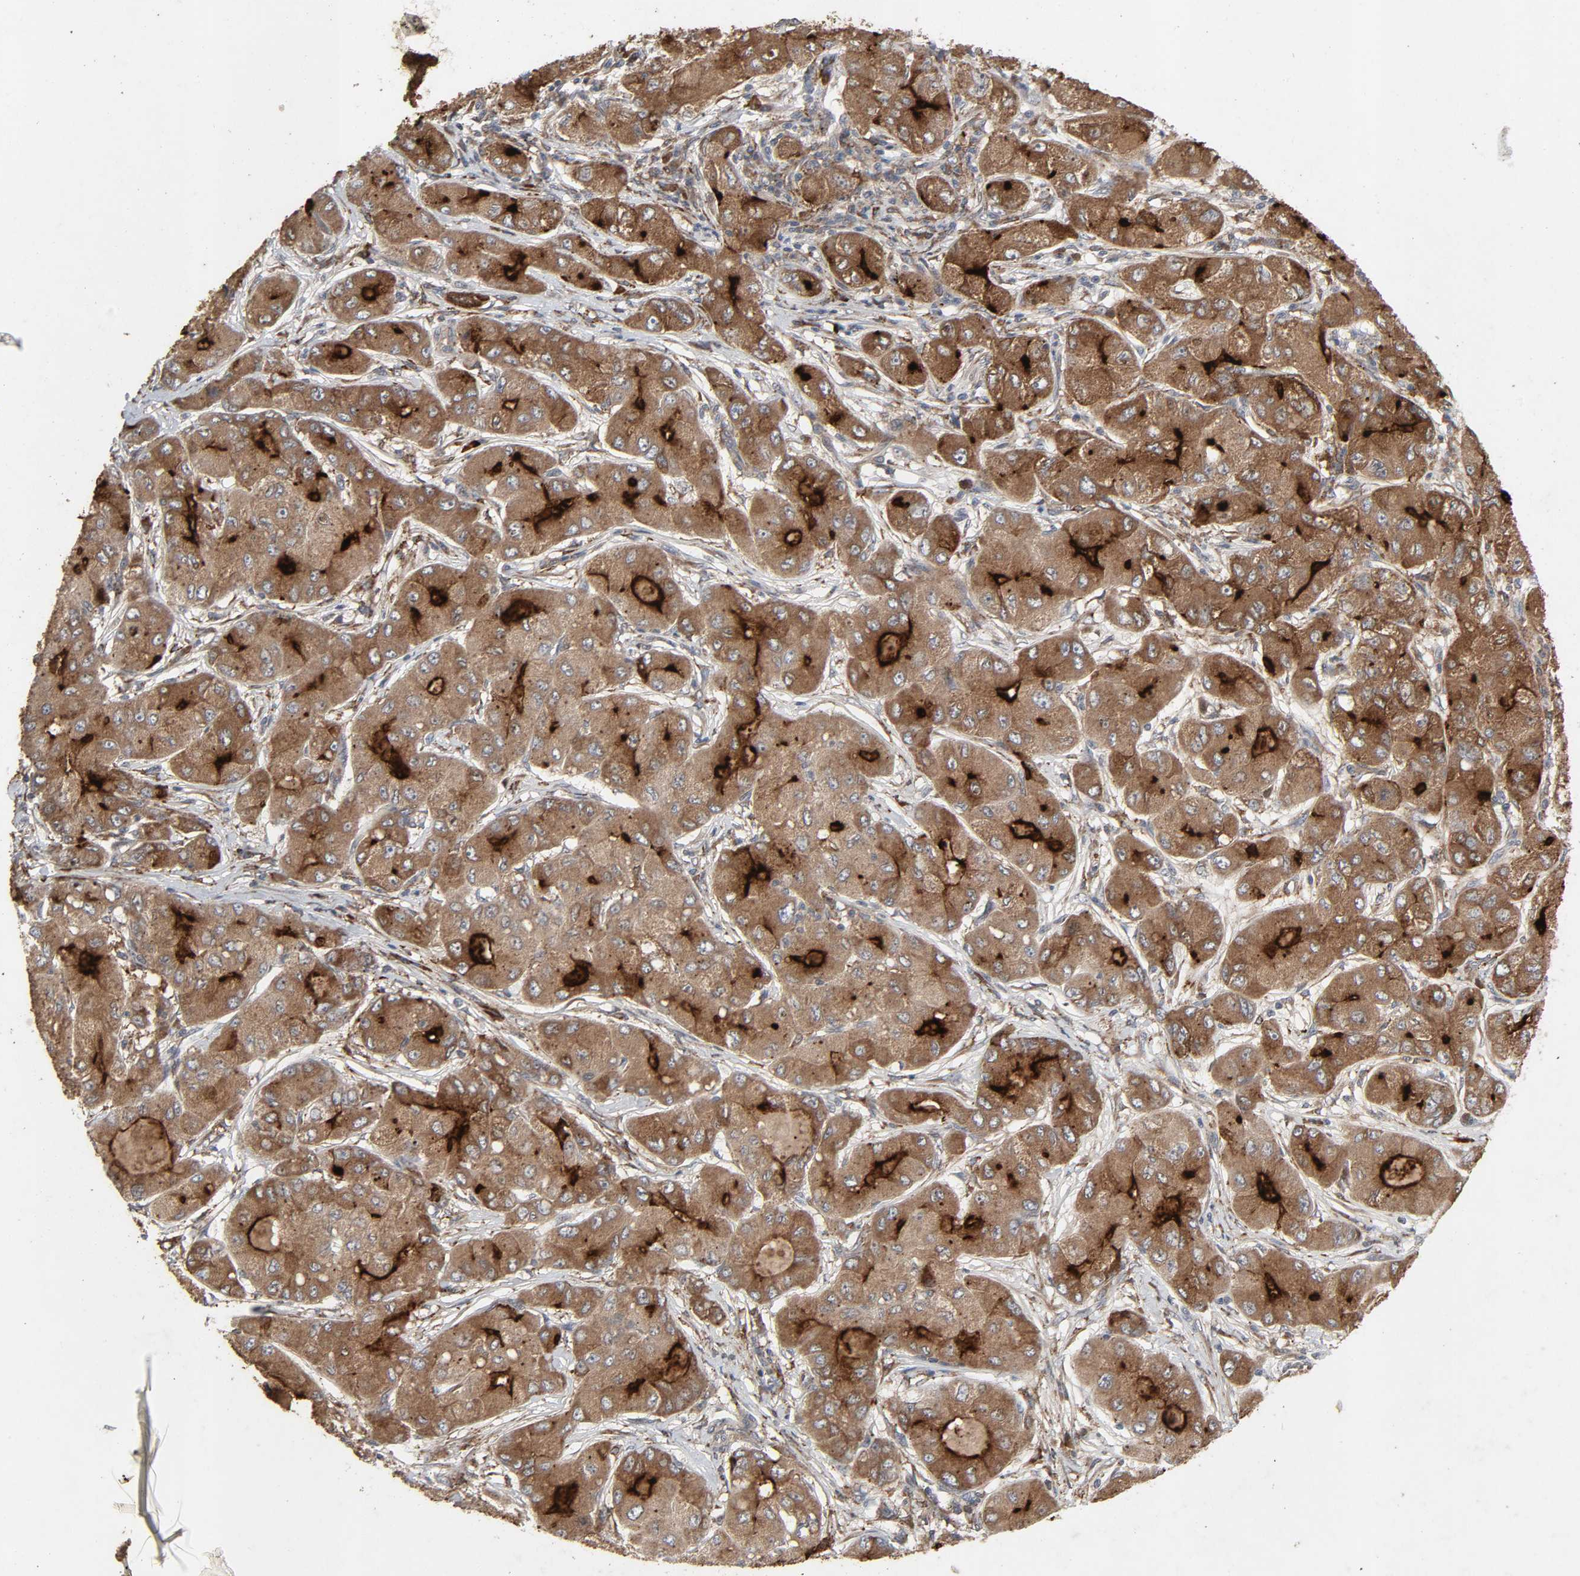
{"staining": {"intensity": "moderate", "quantity": ">75%", "location": "cytoplasmic/membranous"}, "tissue": "liver cancer", "cell_type": "Tumor cells", "image_type": "cancer", "snomed": [{"axis": "morphology", "description": "Carcinoma, Hepatocellular, NOS"}, {"axis": "topography", "description": "Liver"}], "caption": "Immunohistochemical staining of liver hepatocellular carcinoma shows moderate cytoplasmic/membranous protein staining in about >75% of tumor cells.", "gene": "ADCY4", "patient": {"sex": "male", "age": 80}}